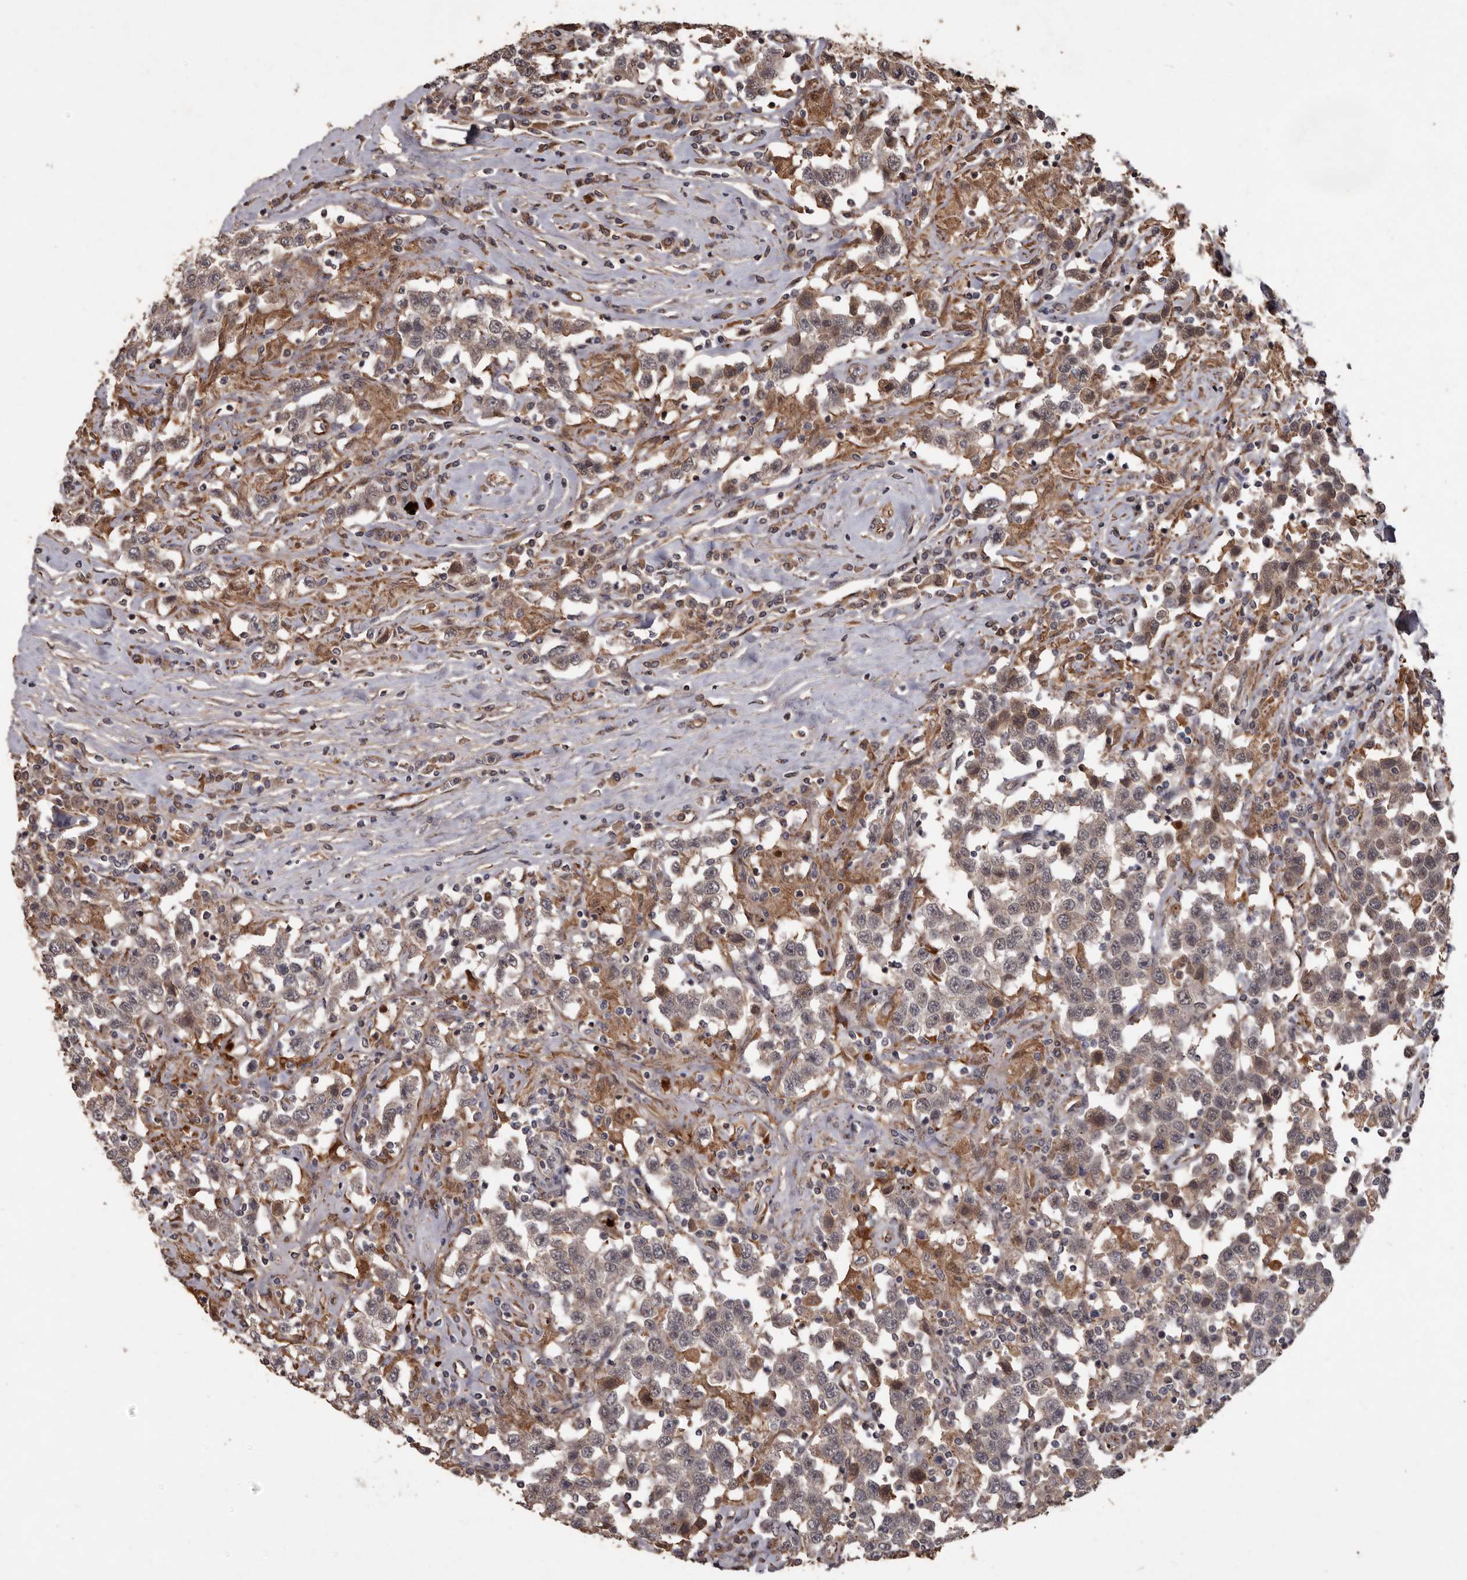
{"staining": {"intensity": "weak", "quantity": "<25%", "location": "cytoplasmic/membranous"}, "tissue": "testis cancer", "cell_type": "Tumor cells", "image_type": "cancer", "snomed": [{"axis": "morphology", "description": "Seminoma, NOS"}, {"axis": "topography", "description": "Testis"}], "caption": "Tumor cells show no significant protein positivity in testis cancer (seminoma). The staining was performed using DAB (3,3'-diaminobenzidine) to visualize the protein expression in brown, while the nuclei were stained in blue with hematoxylin (Magnification: 20x).", "gene": "BRAT1", "patient": {"sex": "male", "age": 41}}